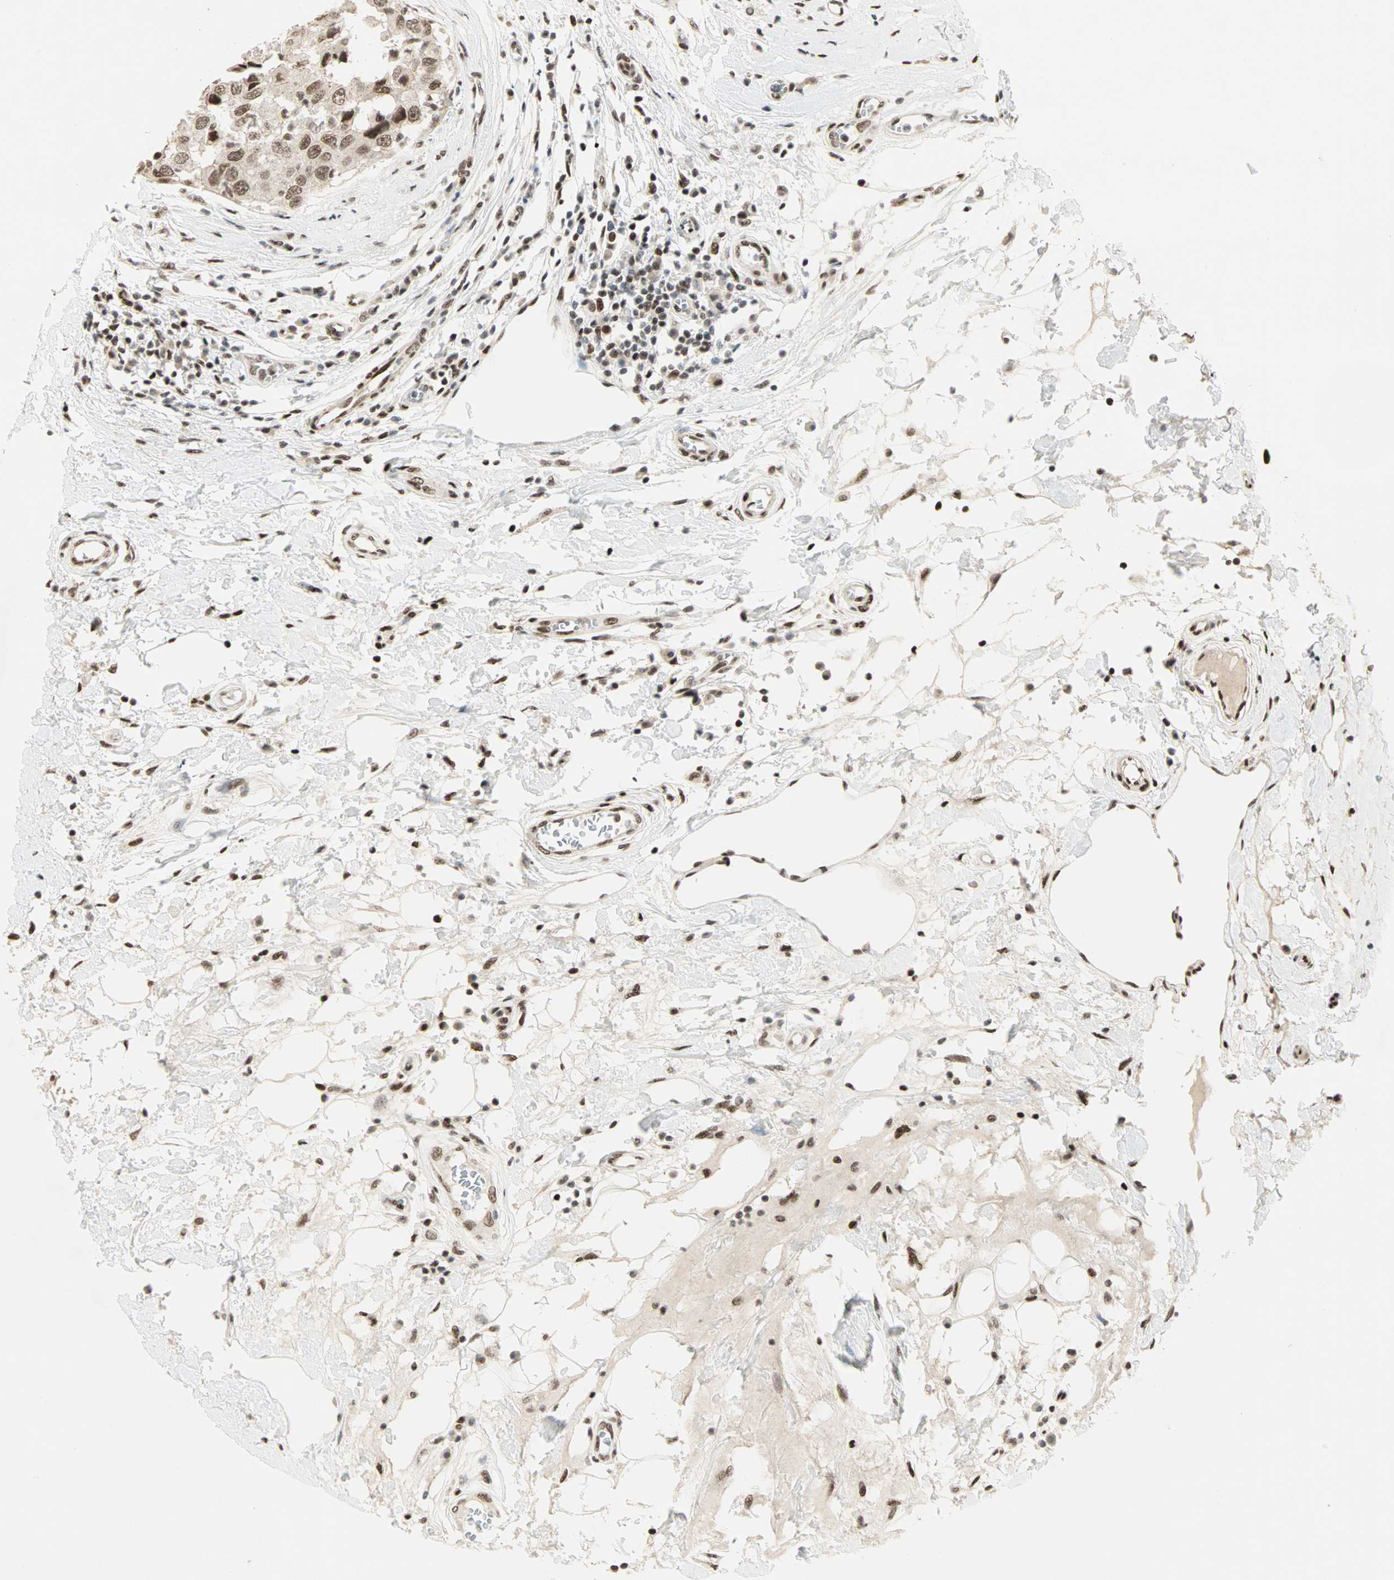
{"staining": {"intensity": "moderate", "quantity": ">75%", "location": "nuclear"}, "tissue": "breast cancer", "cell_type": "Tumor cells", "image_type": "cancer", "snomed": [{"axis": "morphology", "description": "Duct carcinoma"}, {"axis": "topography", "description": "Breast"}], "caption": "This micrograph displays immunohistochemistry staining of human breast cancer, with medium moderate nuclear expression in approximately >75% of tumor cells.", "gene": "BLM", "patient": {"sex": "female", "age": 27}}